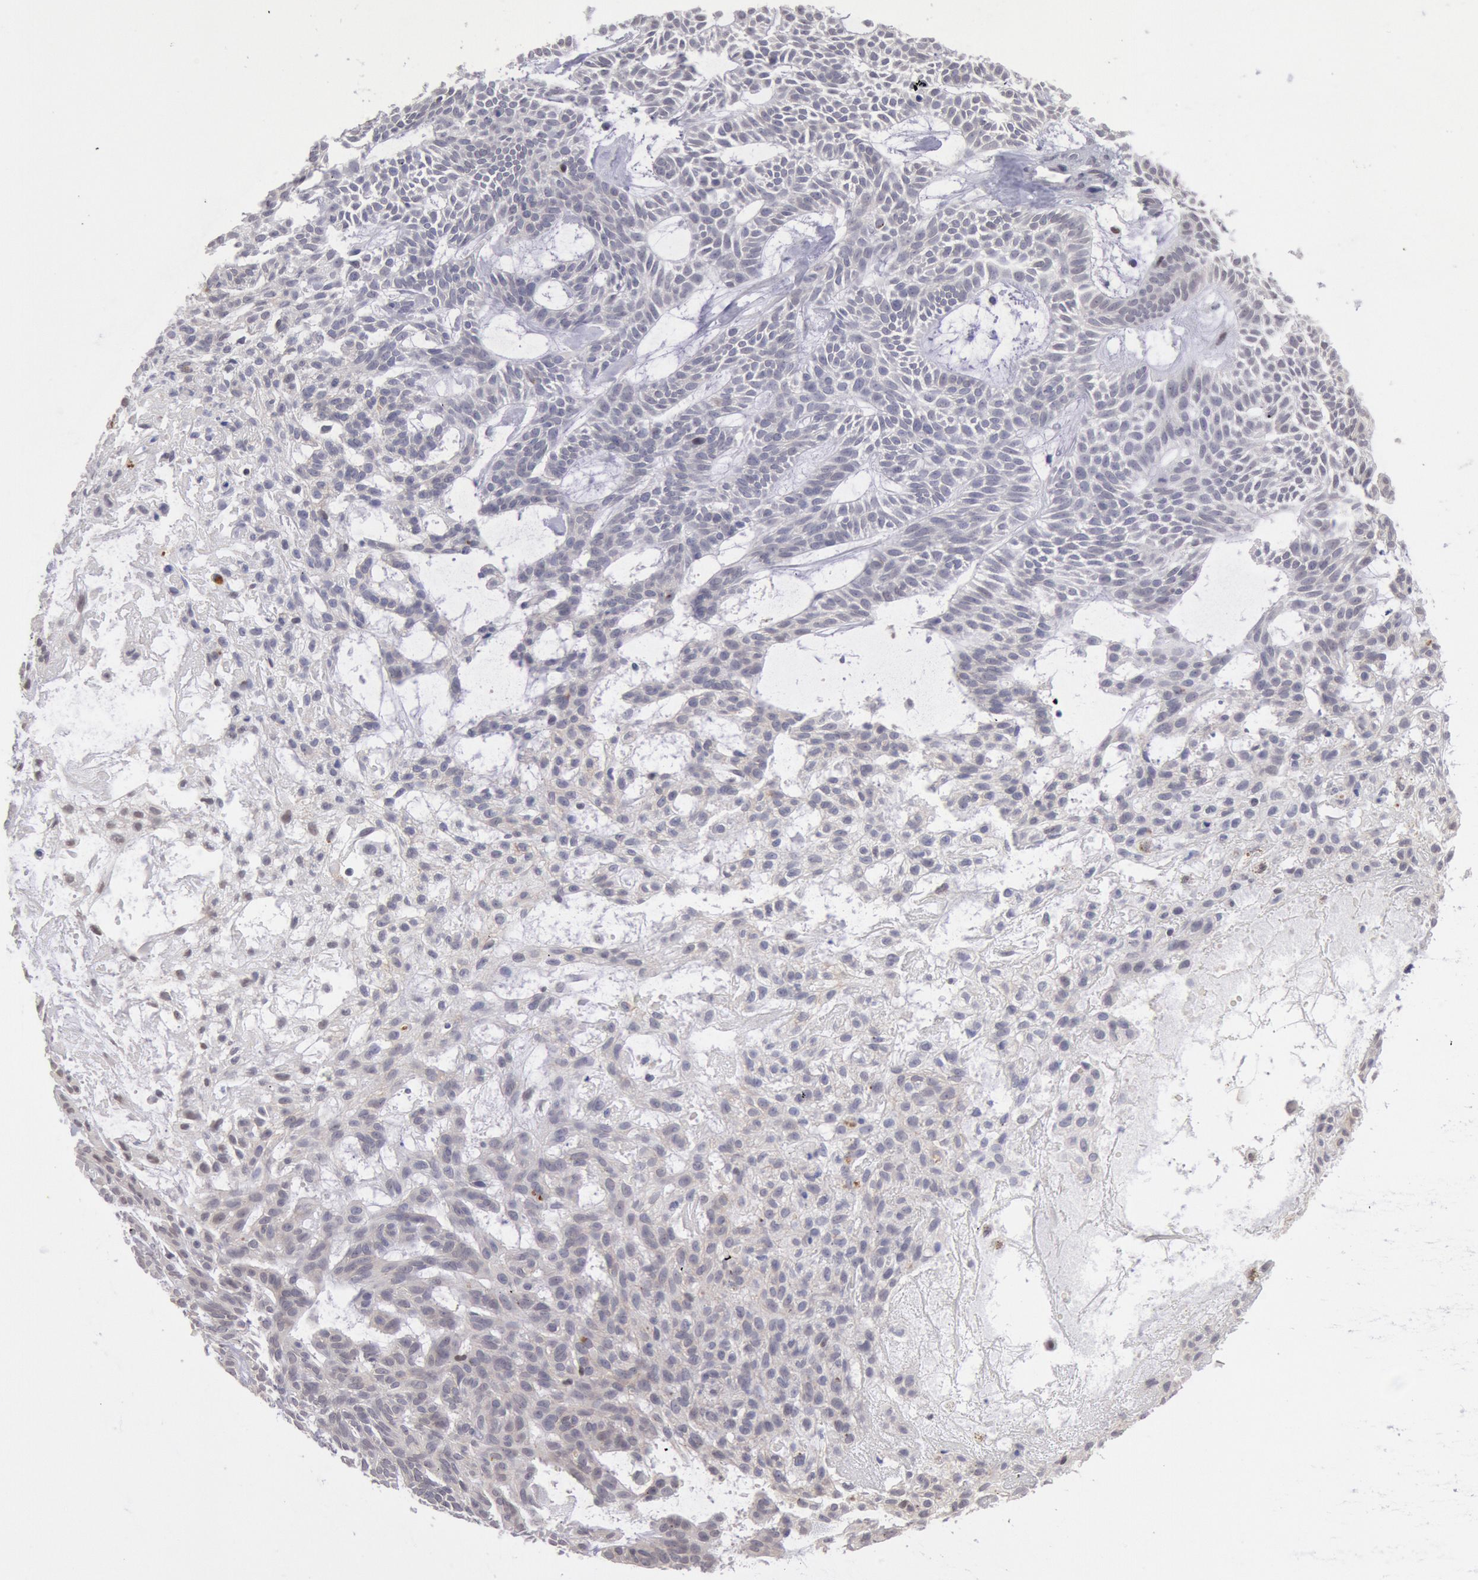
{"staining": {"intensity": "weak", "quantity": ">75%", "location": "cytoplasmic/membranous,nuclear"}, "tissue": "skin cancer", "cell_type": "Tumor cells", "image_type": "cancer", "snomed": [{"axis": "morphology", "description": "Basal cell carcinoma"}, {"axis": "topography", "description": "Skin"}], "caption": "DAB immunohistochemical staining of human skin basal cell carcinoma demonstrates weak cytoplasmic/membranous and nuclear protein expression in about >75% of tumor cells.", "gene": "MYH7", "patient": {"sex": "male", "age": 75}}